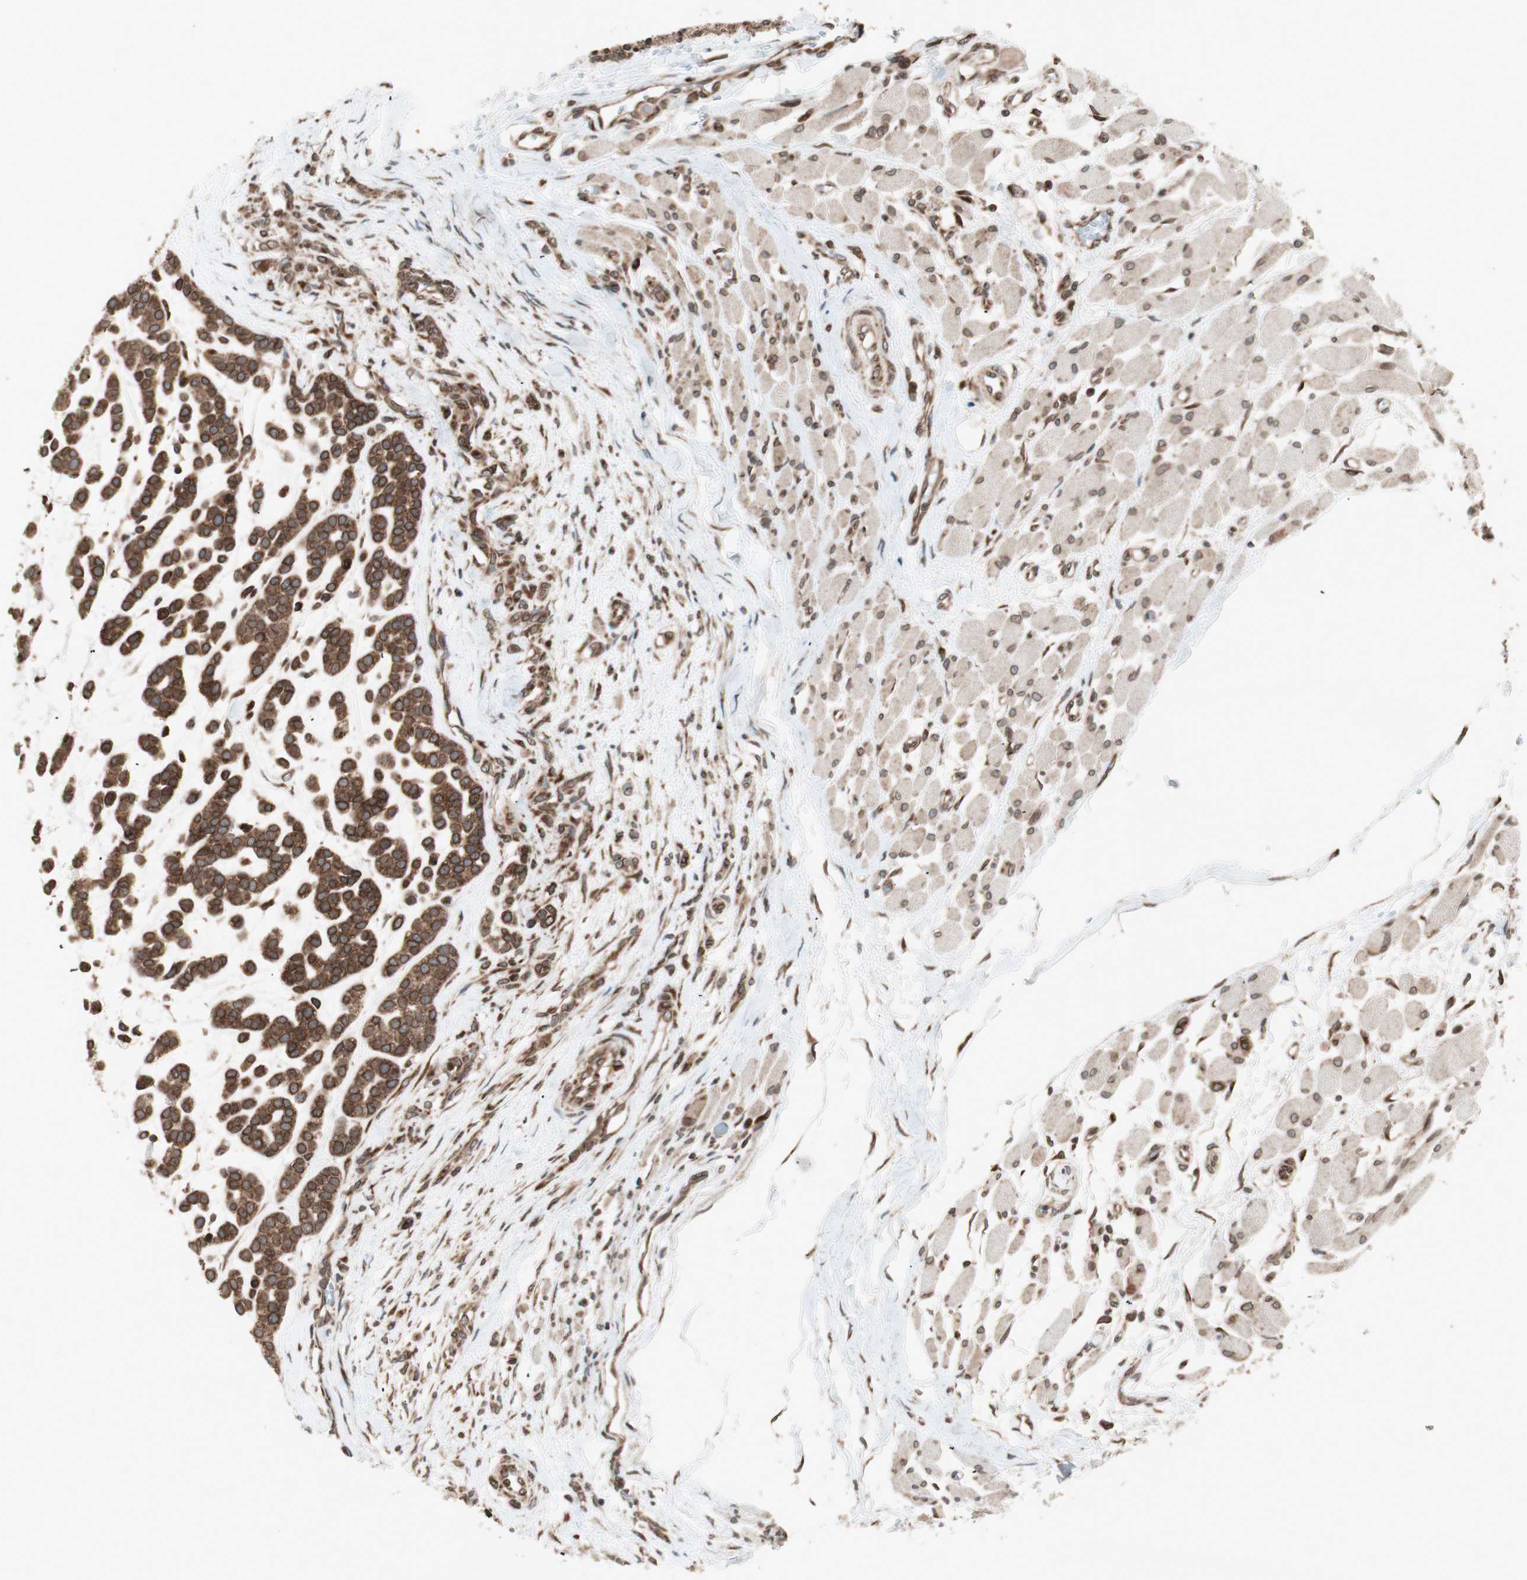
{"staining": {"intensity": "strong", "quantity": ">75%", "location": "cytoplasmic/membranous,nuclear"}, "tissue": "head and neck cancer", "cell_type": "Tumor cells", "image_type": "cancer", "snomed": [{"axis": "morphology", "description": "Adenocarcinoma, NOS"}, {"axis": "morphology", "description": "Adenoma, NOS"}, {"axis": "topography", "description": "Head-Neck"}], "caption": "Approximately >75% of tumor cells in human head and neck adenoma show strong cytoplasmic/membranous and nuclear protein staining as visualized by brown immunohistochemical staining.", "gene": "NUP62", "patient": {"sex": "female", "age": 55}}